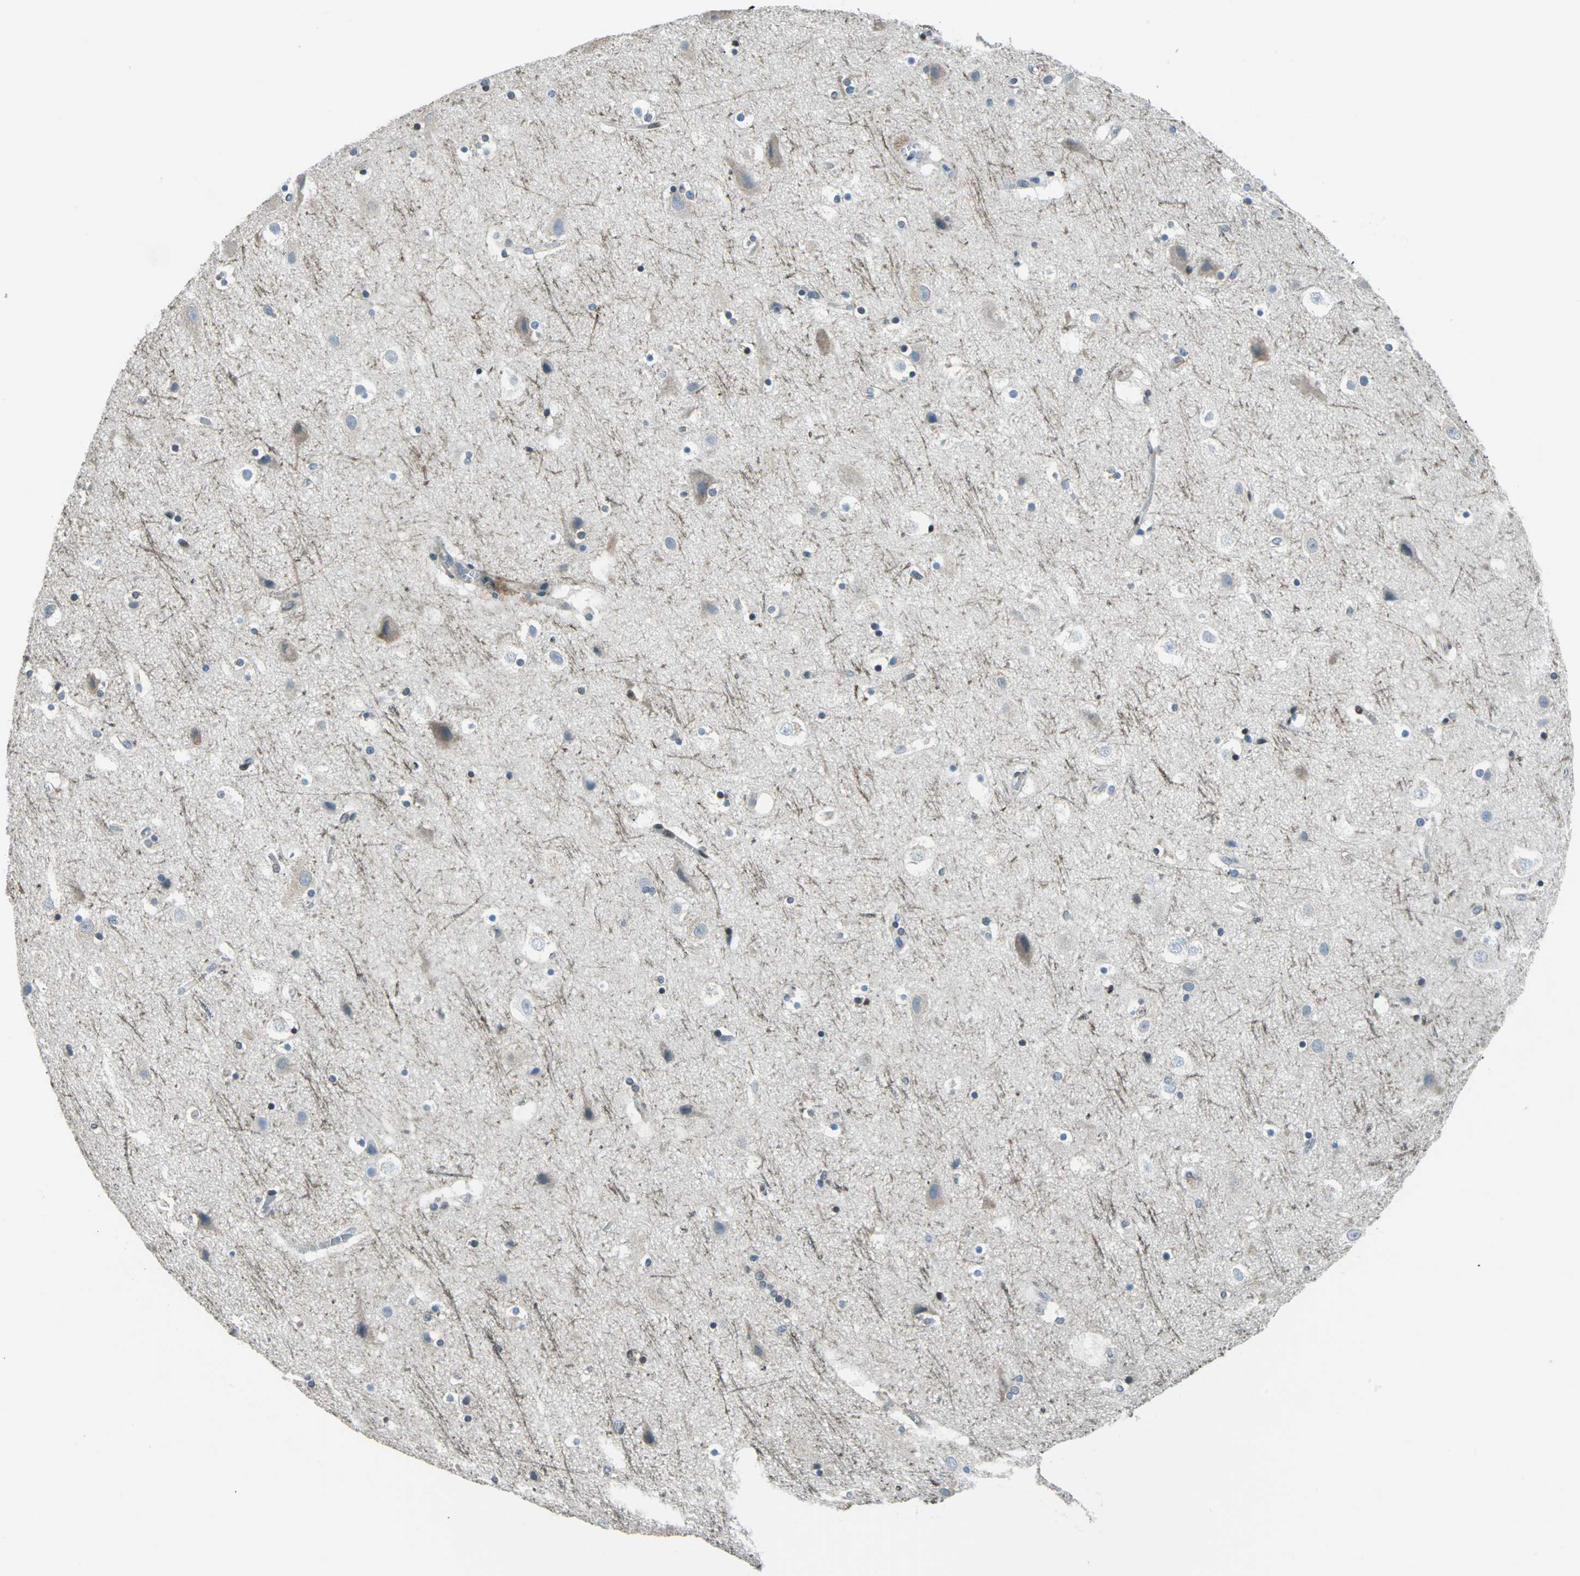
{"staining": {"intensity": "negative", "quantity": "none", "location": "none"}, "tissue": "cerebral cortex", "cell_type": "Endothelial cells", "image_type": "normal", "snomed": [{"axis": "morphology", "description": "Normal tissue, NOS"}, {"axis": "topography", "description": "Cerebral cortex"}], "caption": "Endothelial cells show no significant staining in normal cerebral cortex. The staining was performed using DAB to visualize the protein expression in brown, while the nuclei were stained in blue with hematoxylin (Magnification: 20x).", "gene": "CDC42EP1", "patient": {"sex": "male", "age": 45}}